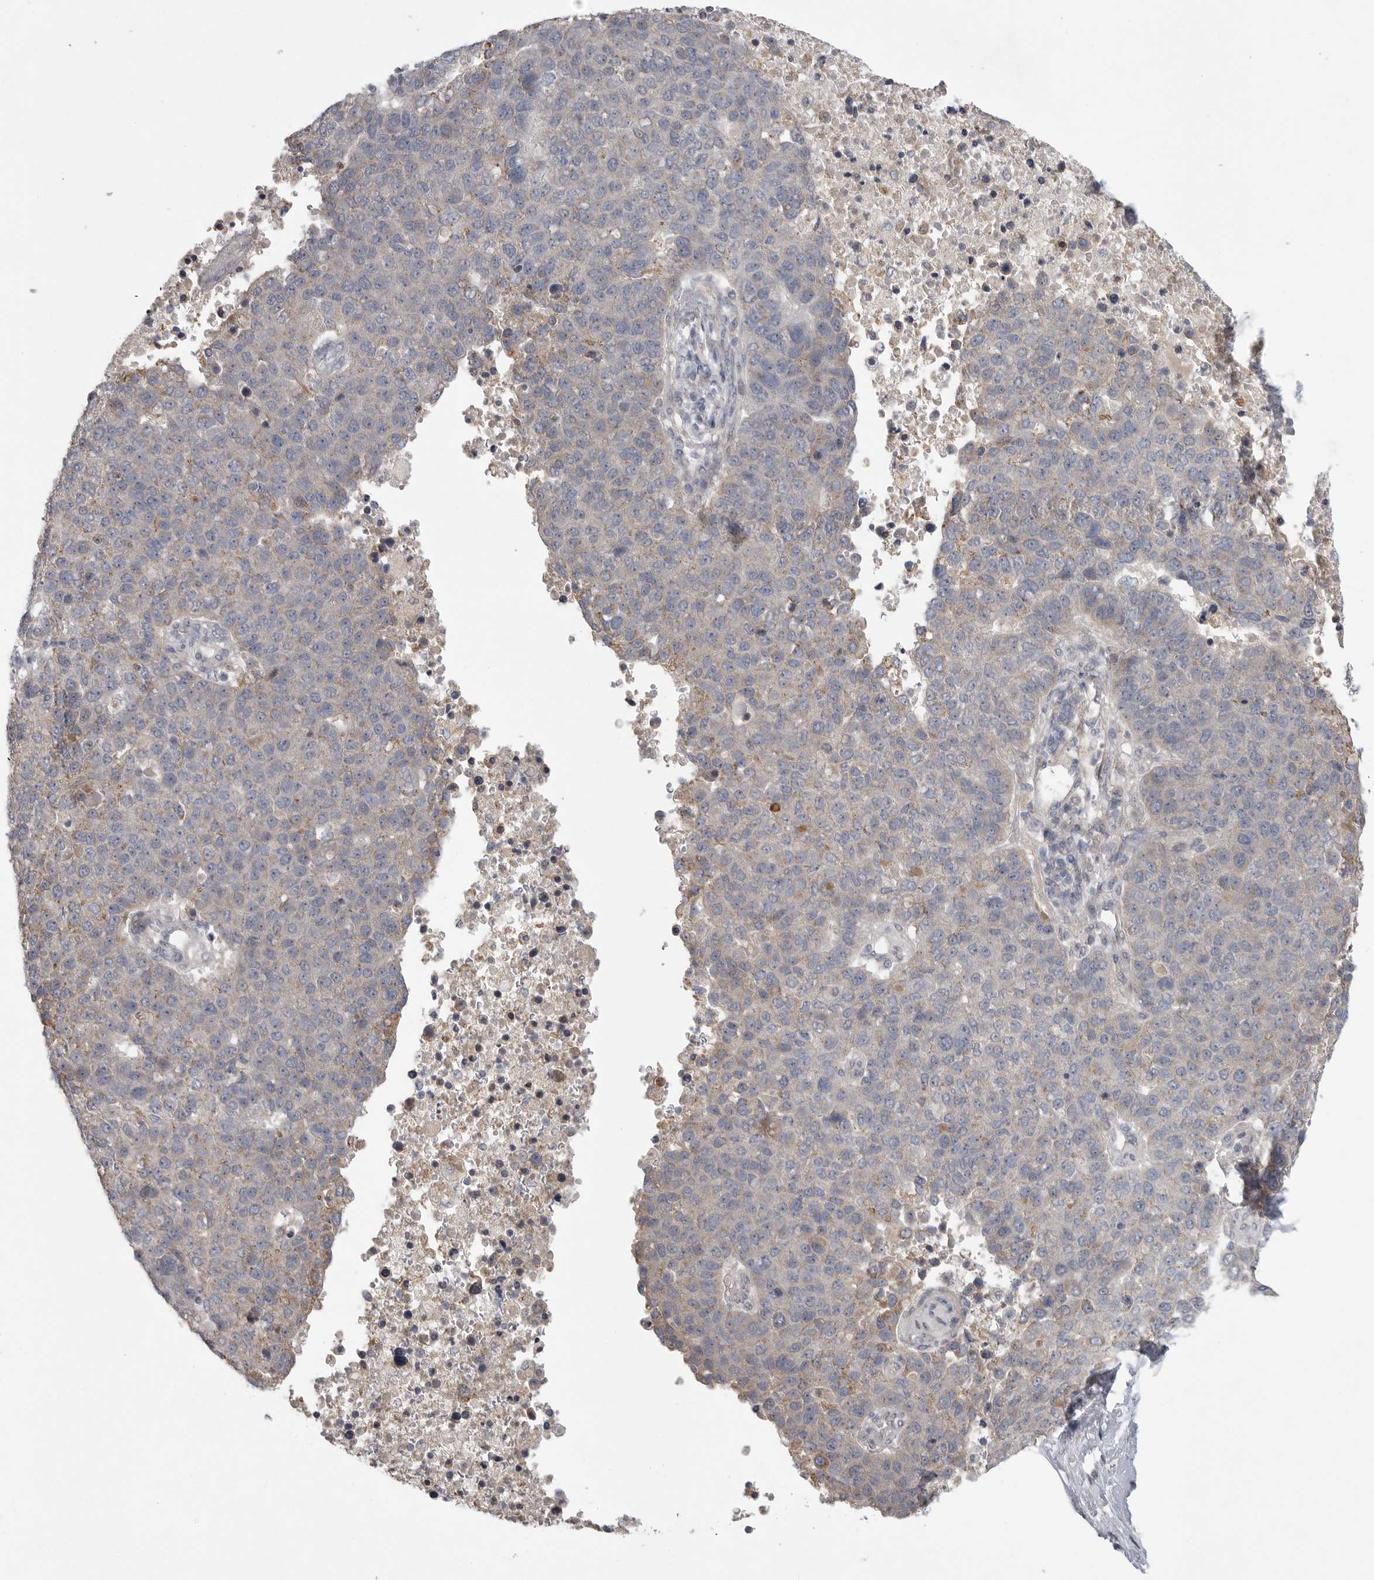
{"staining": {"intensity": "weak", "quantity": "<25%", "location": "cytoplasmic/membranous"}, "tissue": "pancreatic cancer", "cell_type": "Tumor cells", "image_type": "cancer", "snomed": [{"axis": "morphology", "description": "Adenocarcinoma, NOS"}, {"axis": "topography", "description": "Pancreas"}], "caption": "IHC photomicrograph of adenocarcinoma (pancreatic) stained for a protein (brown), which shows no staining in tumor cells.", "gene": "FBXO43", "patient": {"sex": "female", "age": 61}}